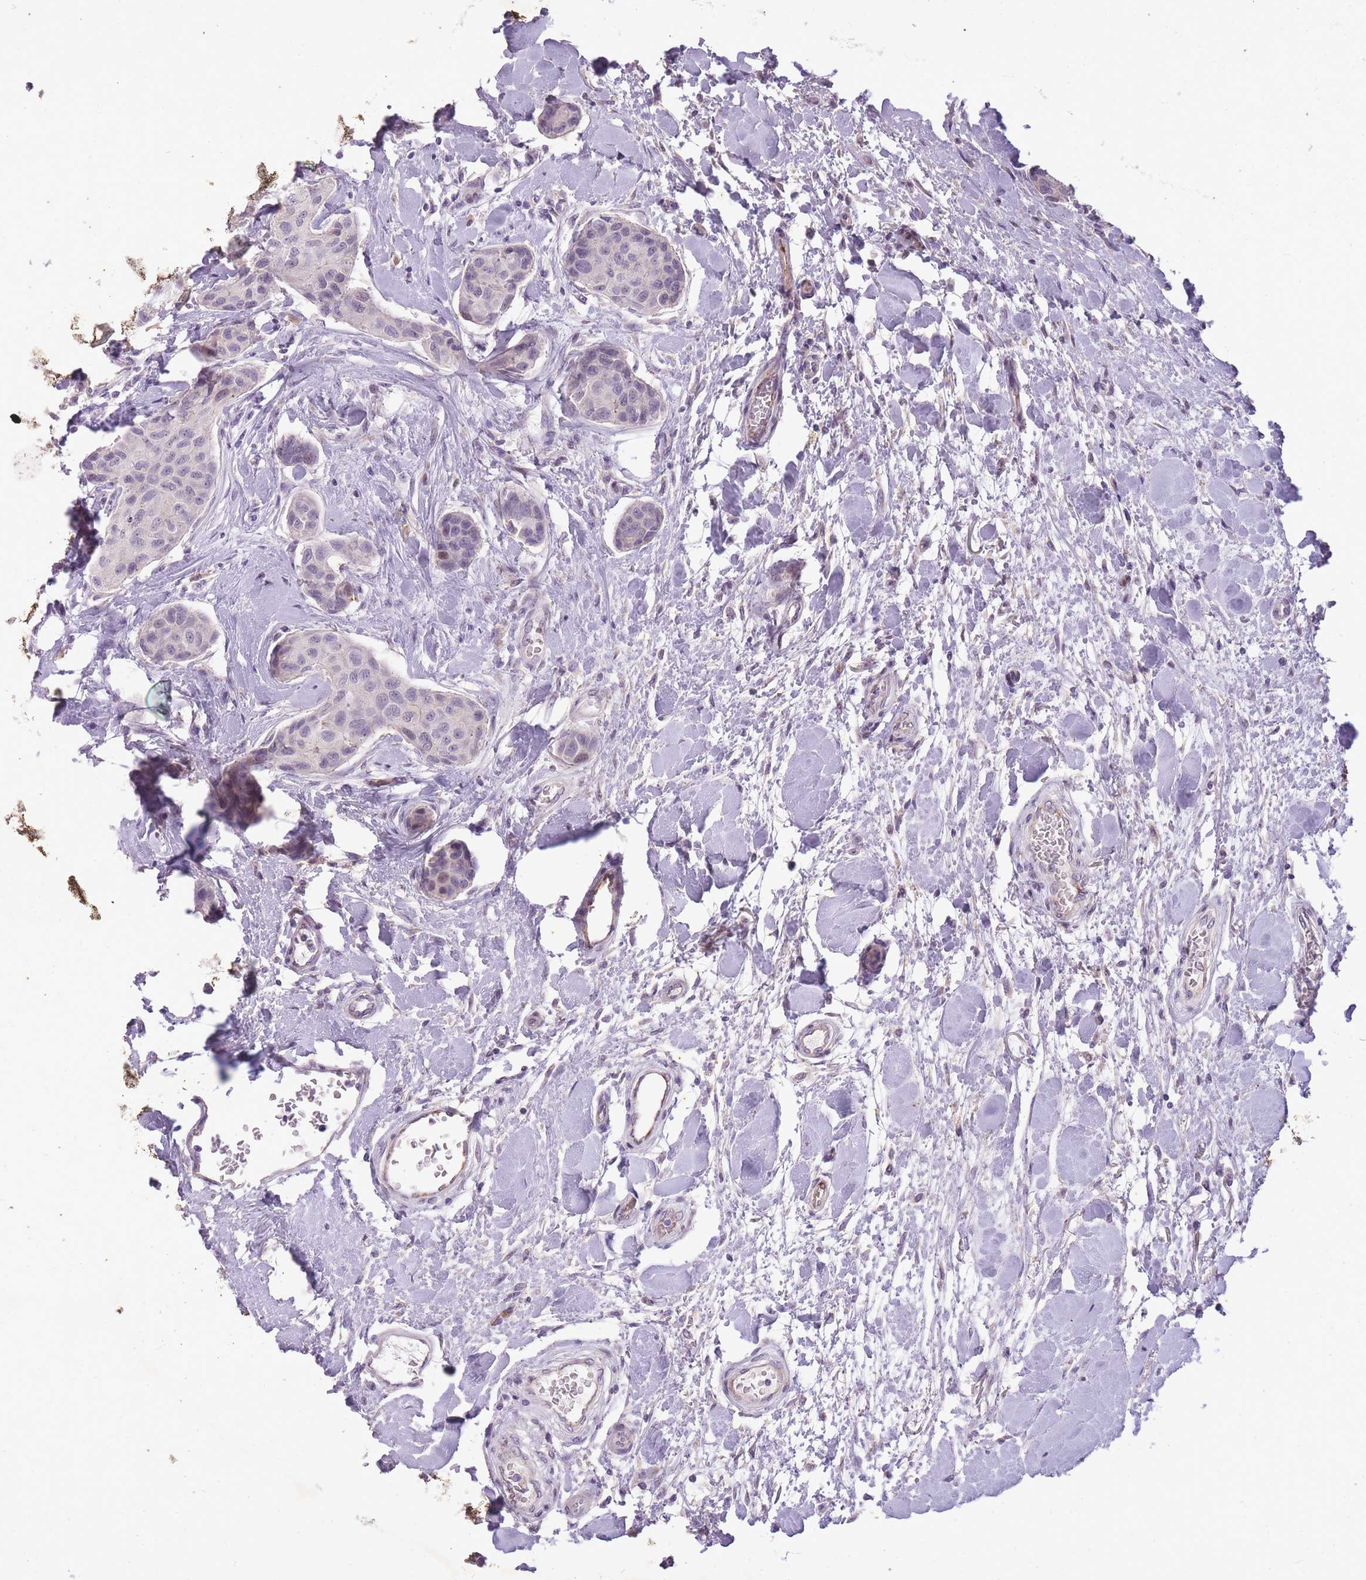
{"staining": {"intensity": "negative", "quantity": "none", "location": "none"}, "tissue": "breast cancer", "cell_type": "Tumor cells", "image_type": "cancer", "snomed": [{"axis": "morphology", "description": "Duct carcinoma"}, {"axis": "topography", "description": "Breast"}, {"axis": "topography", "description": "Lymph node"}], "caption": "Immunohistochemistry of human breast cancer (infiltrating ductal carcinoma) exhibits no staining in tumor cells. (IHC, brightfield microscopy, high magnification).", "gene": "CNTNAP3", "patient": {"sex": "female", "age": 80}}